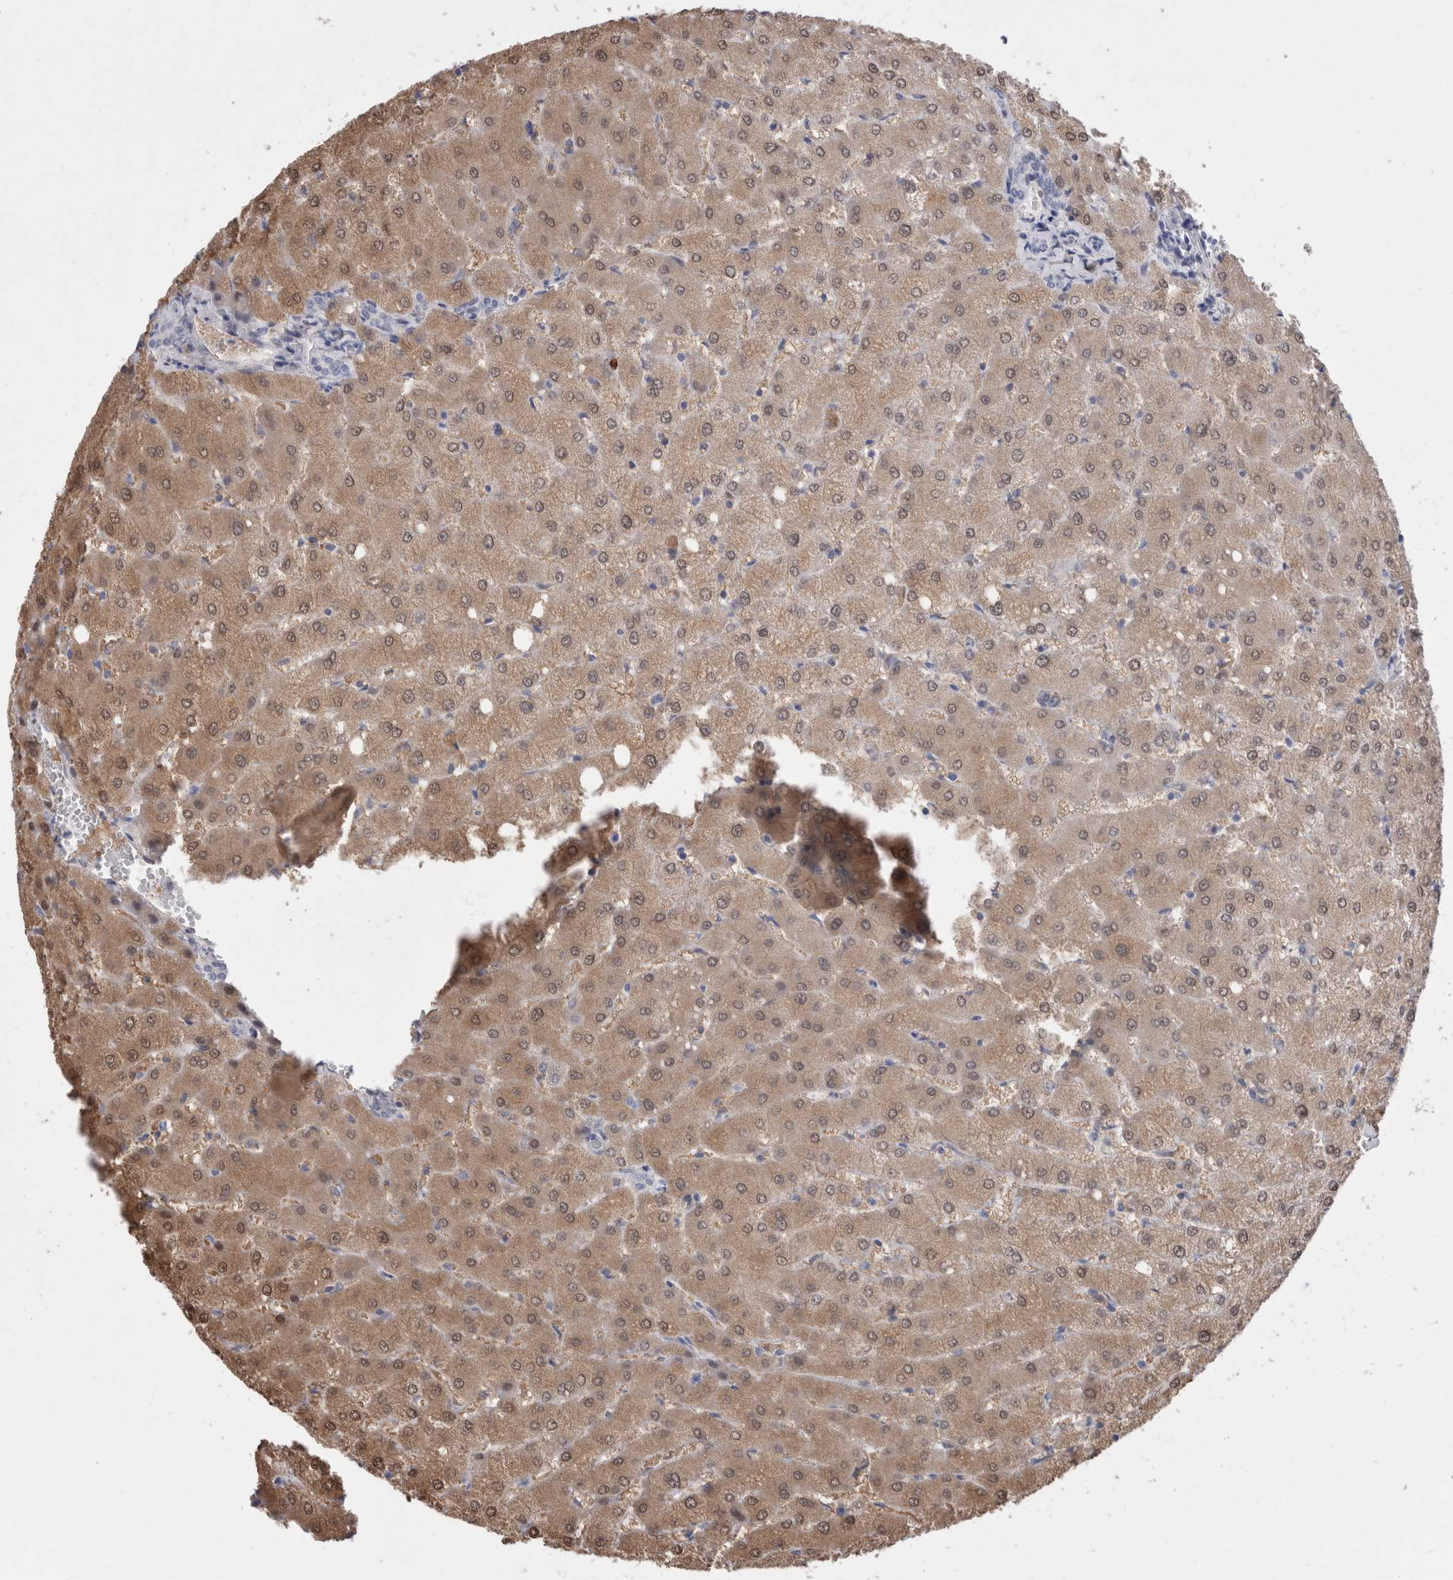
{"staining": {"intensity": "negative", "quantity": "none", "location": "none"}, "tissue": "liver", "cell_type": "Cholangiocytes", "image_type": "normal", "snomed": [{"axis": "morphology", "description": "Normal tissue, NOS"}, {"axis": "topography", "description": "Liver"}], "caption": "High magnification brightfield microscopy of unremarkable liver stained with DAB (brown) and counterstained with hematoxylin (blue): cholangiocytes show no significant staining.", "gene": "CA8", "patient": {"sex": "female", "age": 54}}